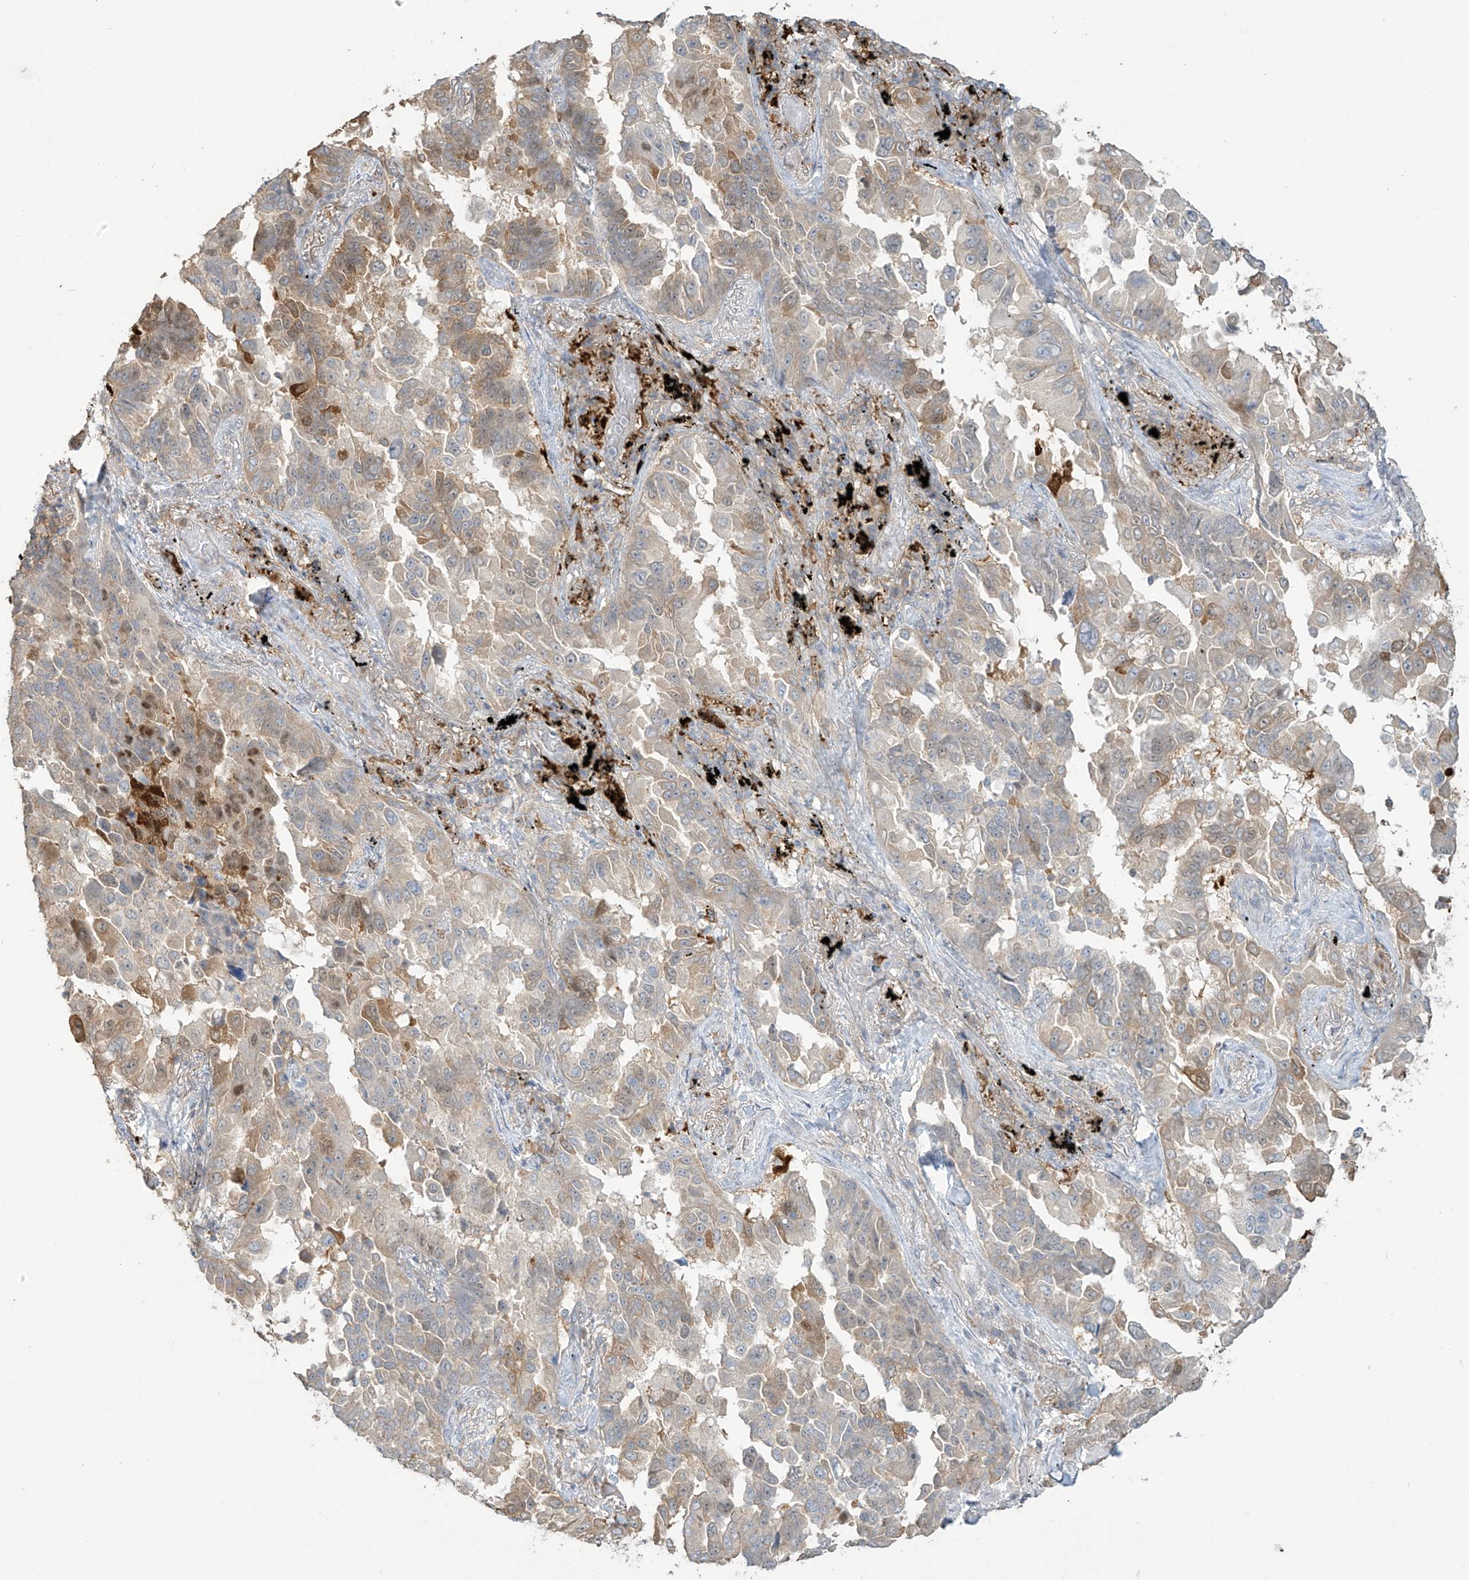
{"staining": {"intensity": "weak", "quantity": "25%-75%", "location": "cytoplasmic/membranous"}, "tissue": "lung cancer", "cell_type": "Tumor cells", "image_type": "cancer", "snomed": [{"axis": "morphology", "description": "Adenocarcinoma, NOS"}, {"axis": "topography", "description": "Lung"}], "caption": "Immunohistochemical staining of human lung cancer (adenocarcinoma) demonstrates low levels of weak cytoplasmic/membranous staining in about 25%-75% of tumor cells.", "gene": "TAGAP", "patient": {"sex": "female", "age": 67}}